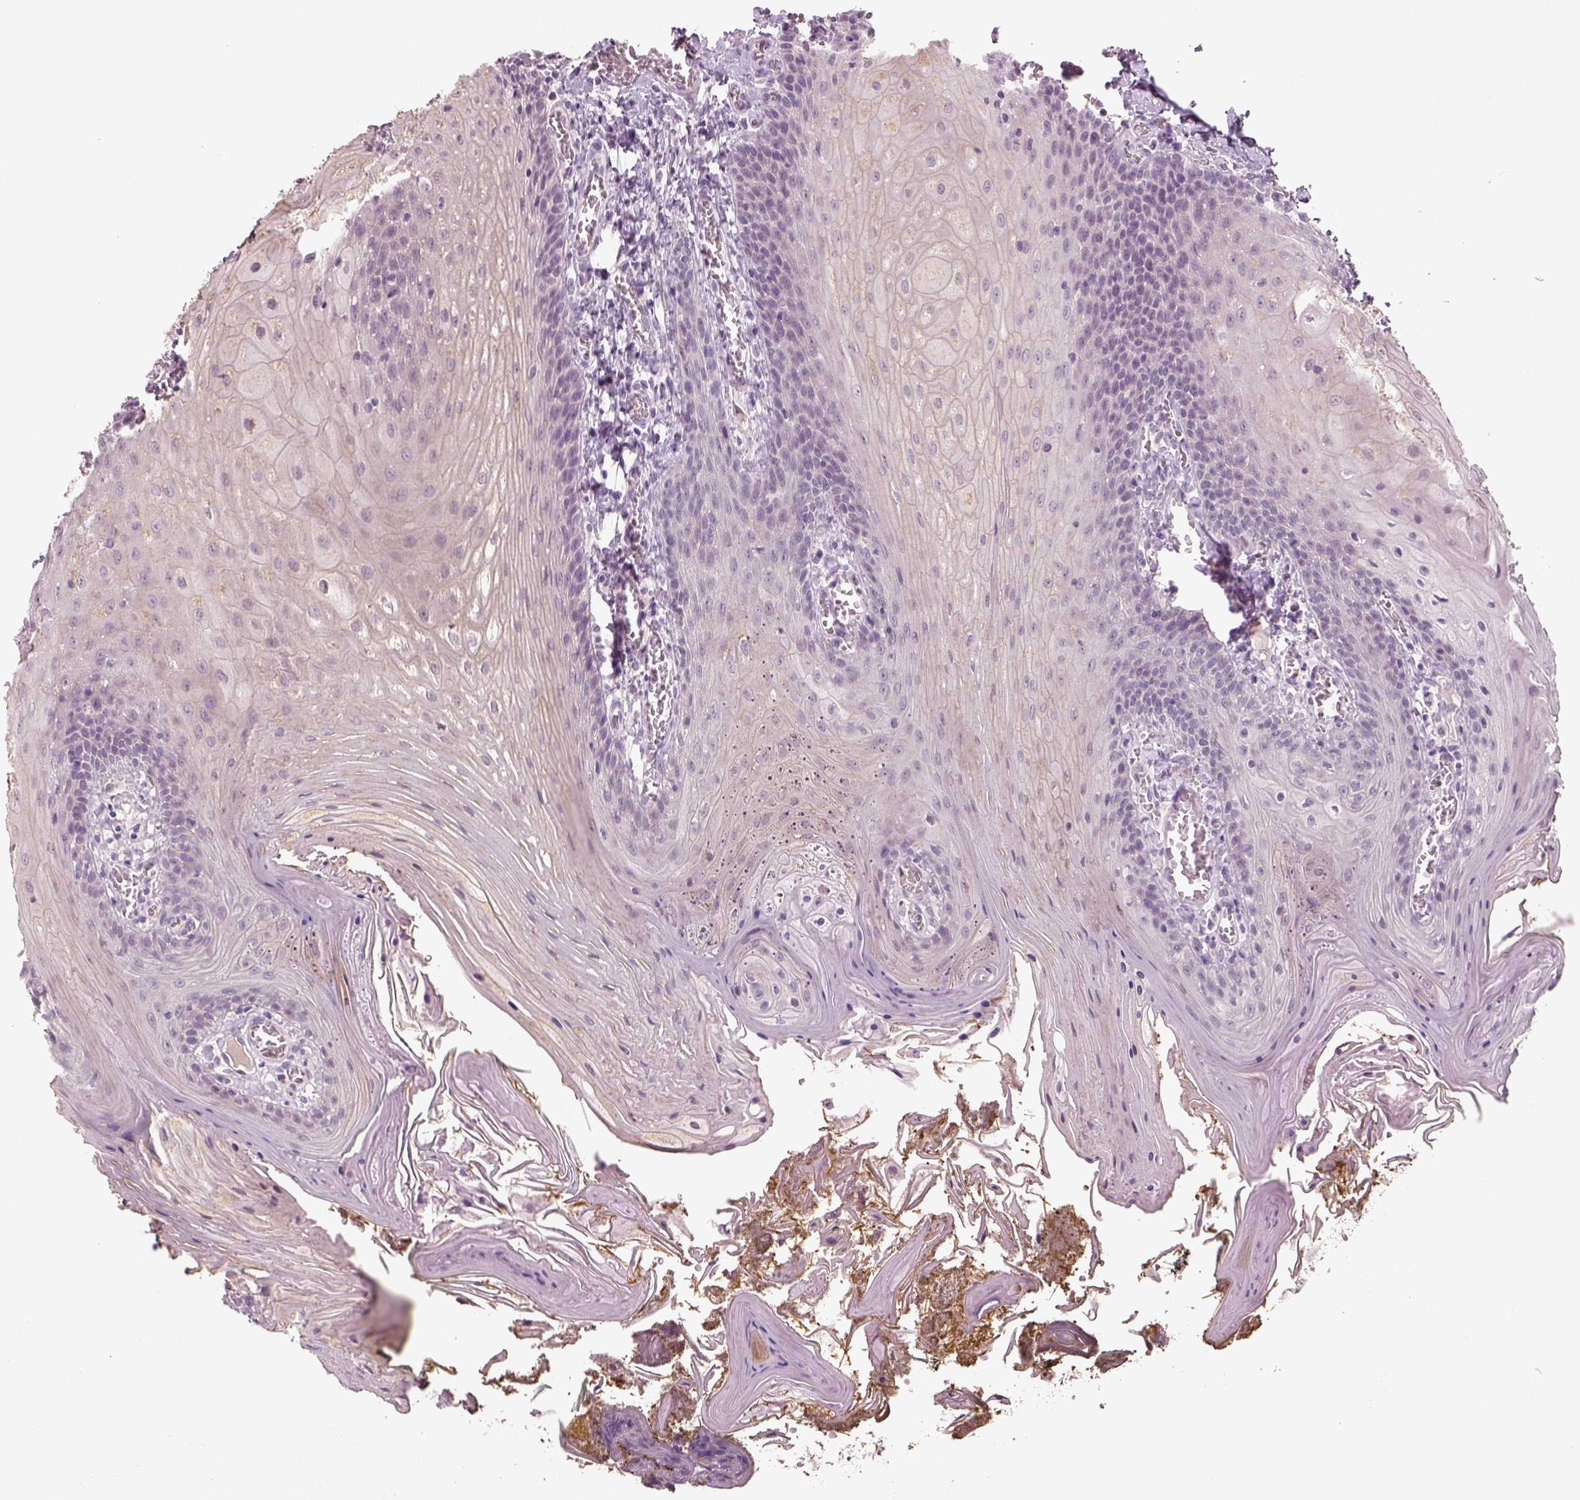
{"staining": {"intensity": "negative", "quantity": "none", "location": "none"}, "tissue": "oral mucosa", "cell_type": "Squamous epithelial cells", "image_type": "normal", "snomed": [{"axis": "morphology", "description": "Normal tissue, NOS"}, {"axis": "topography", "description": "Oral tissue"}], "caption": "This photomicrograph is of normal oral mucosa stained with immunohistochemistry (IHC) to label a protein in brown with the nuclei are counter-stained blue. There is no staining in squamous epithelial cells.", "gene": "GDNF", "patient": {"sex": "male", "age": 9}}